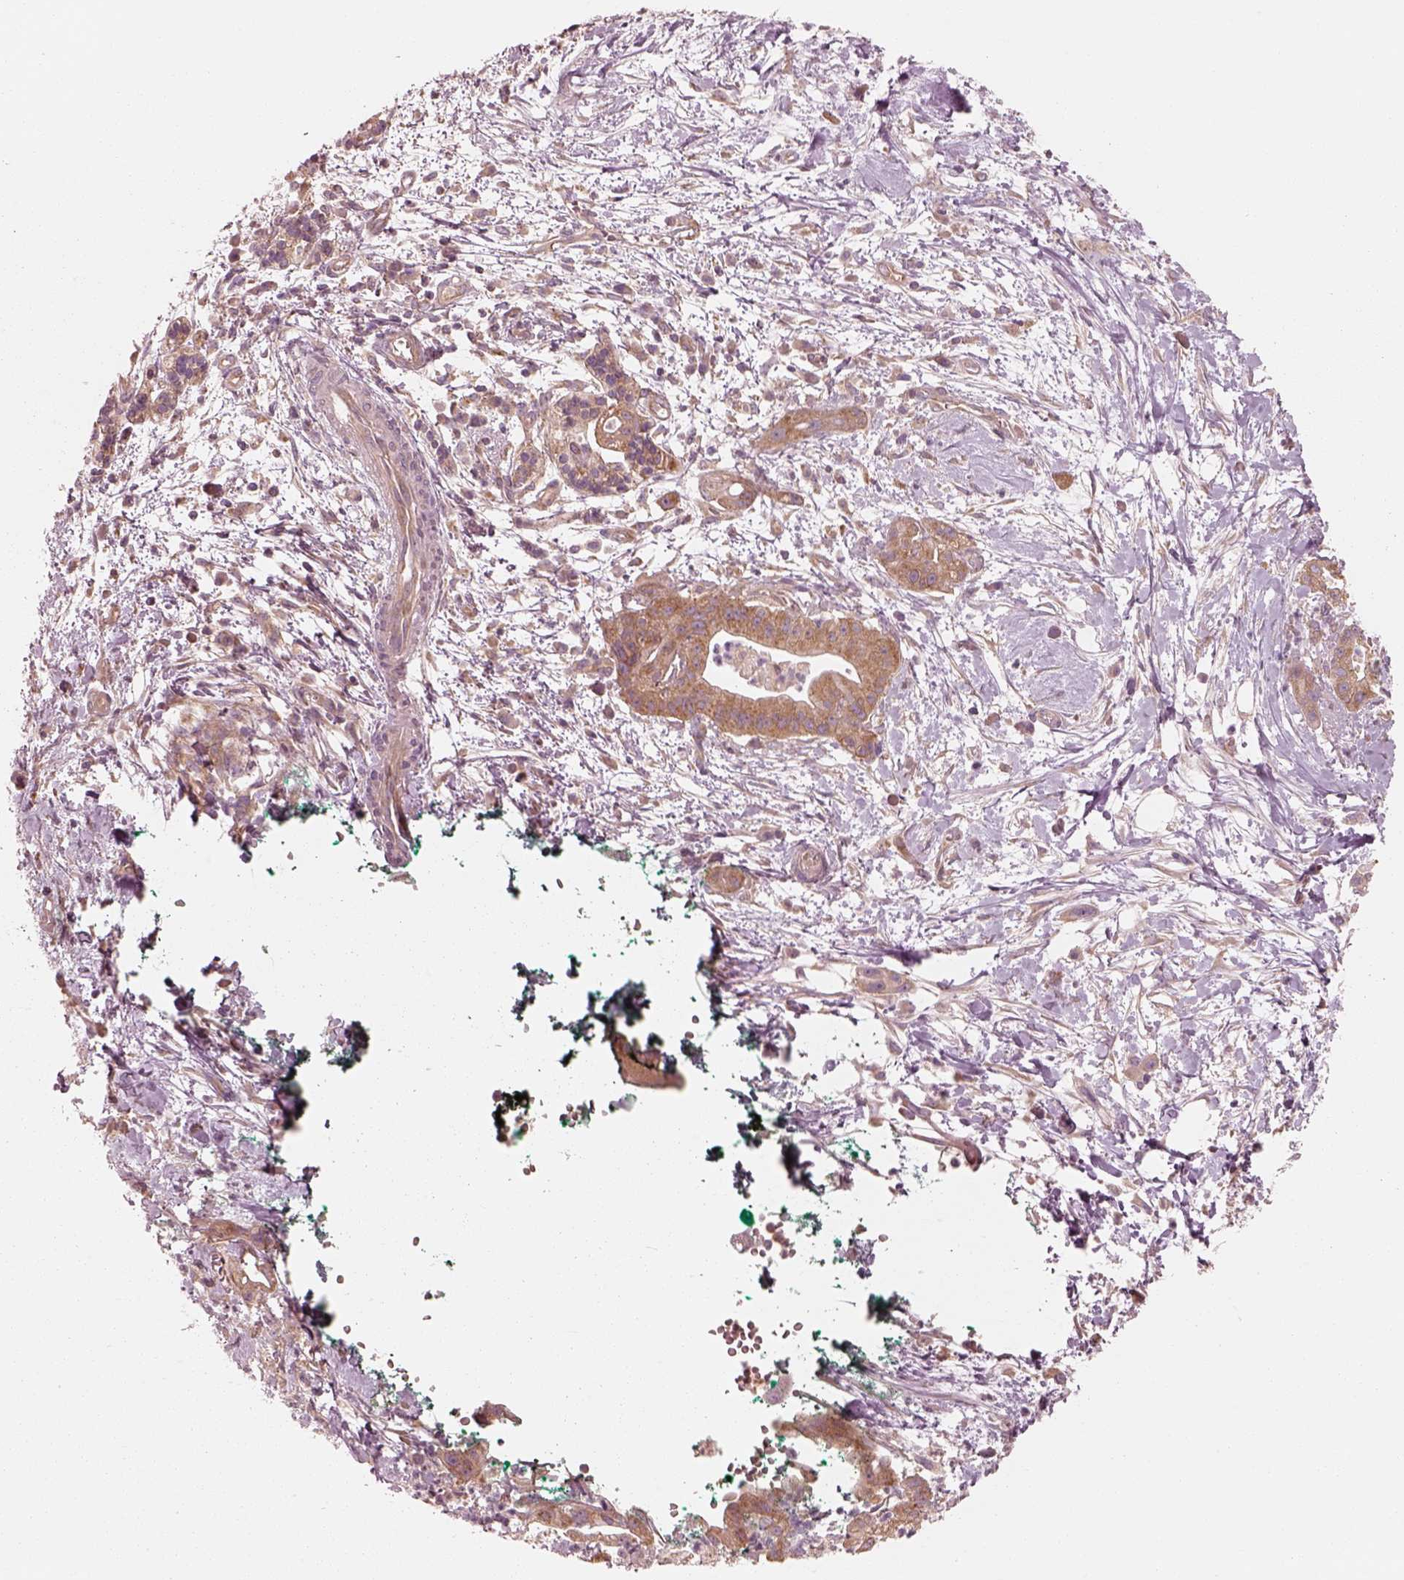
{"staining": {"intensity": "moderate", "quantity": ">75%", "location": "cytoplasmic/membranous"}, "tissue": "pancreatic cancer", "cell_type": "Tumor cells", "image_type": "cancer", "snomed": [{"axis": "morphology", "description": "Normal tissue, NOS"}, {"axis": "morphology", "description": "Adenocarcinoma, NOS"}, {"axis": "topography", "description": "Lymph node"}, {"axis": "topography", "description": "Pancreas"}], "caption": "Protein expression analysis of adenocarcinoma (pancreatic) demonstrates moderate cytoplasmic/membranous expression in approximately >75% of tumor cells.", "gene": "CNOT2", "patient": {"sex": "female", "age": 58}}